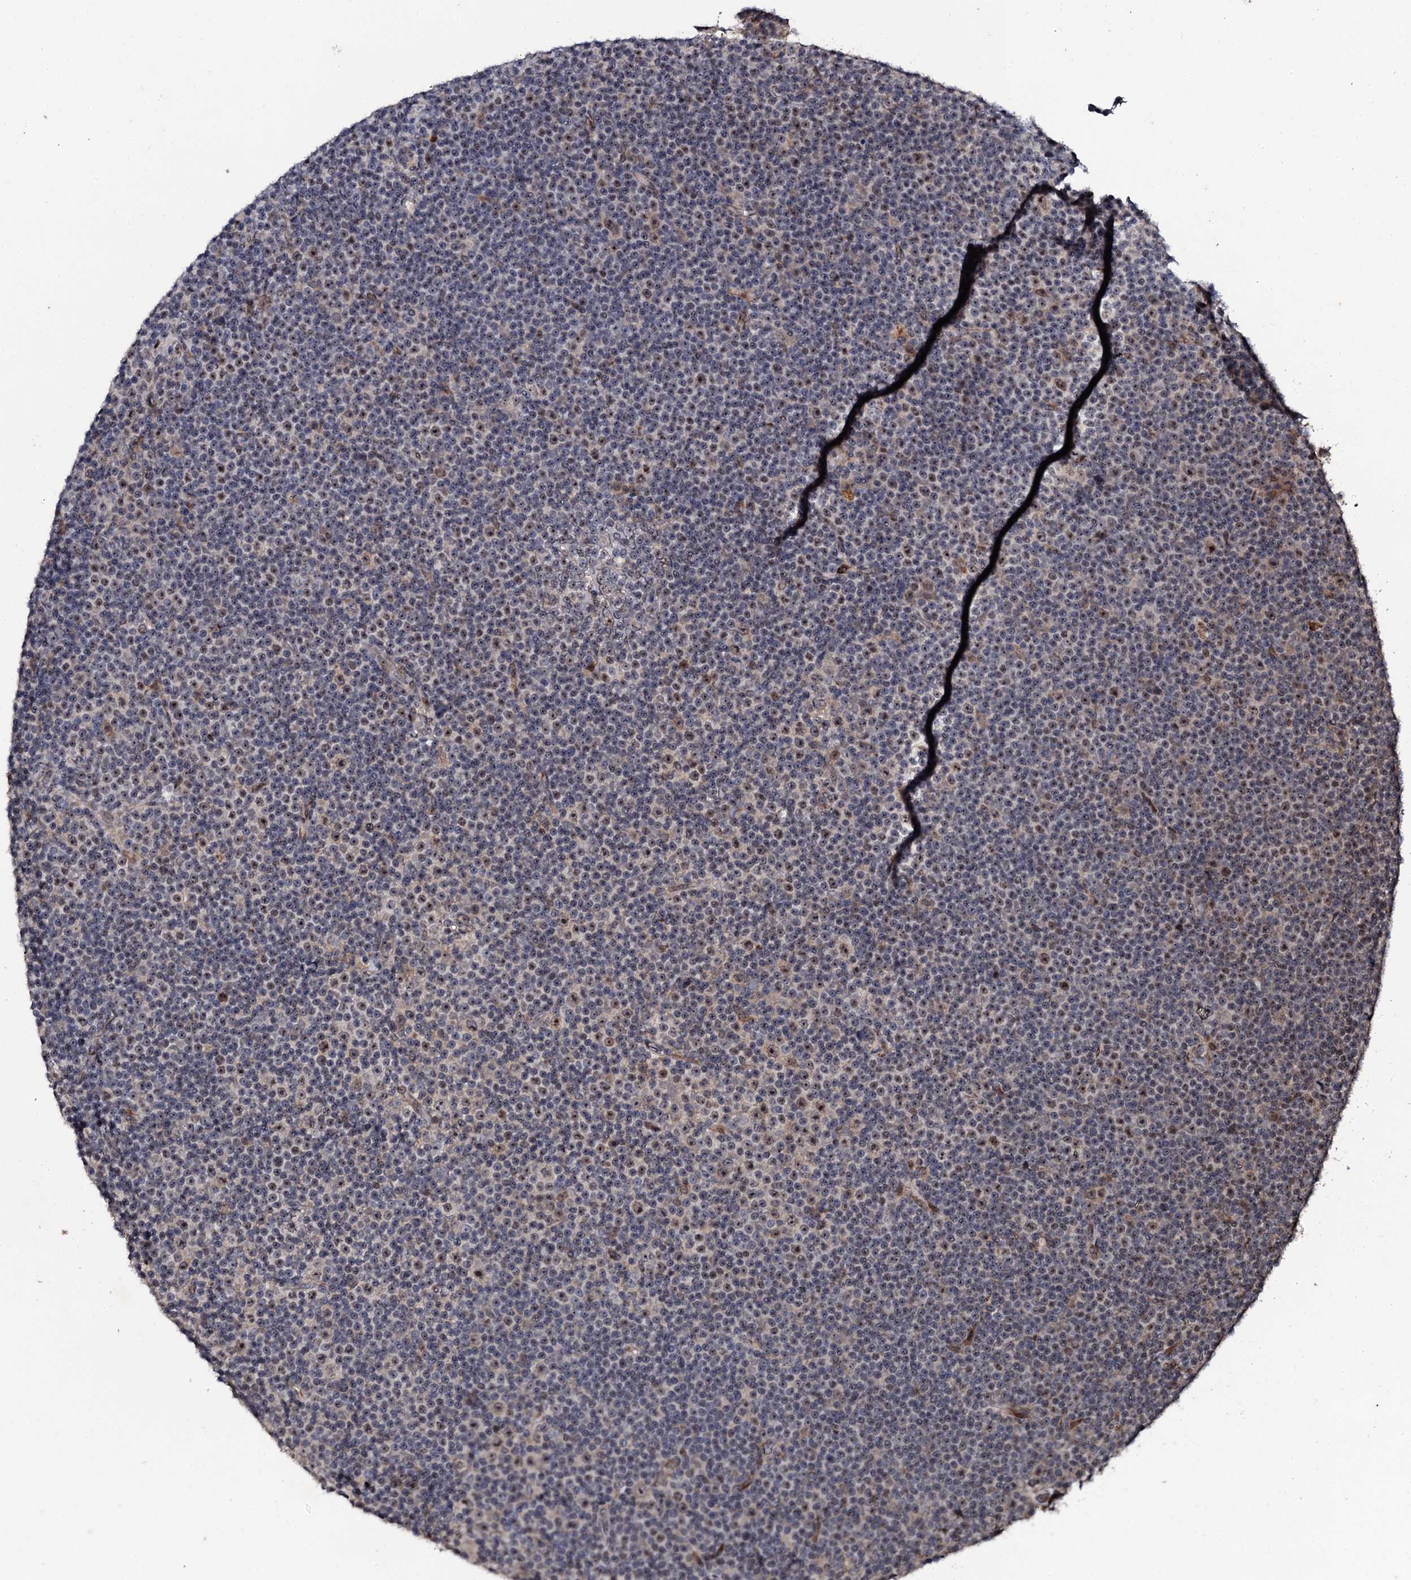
{"staining": {"intensity": "moderate", "quantity": "25%-75%", "location": "nuclear"}, "tissue": "lymphoma", "cell_type": "Tumor cells", "image_type": "cancer", "snomed": [{"axis": "morphology", "description": "Malignant lymphoma, non-Hodgkin's type, Low grade"}, {"axis": "topography", "description": "Lymph node"}], "caption": "Moderate nuclear expression for a protein is identified in approximately 25%-75% of tumor cells of lymphoma using immunohistochemistry.", "gene": "FAM111A", "patient": {"sex": "female", "age": 67}}